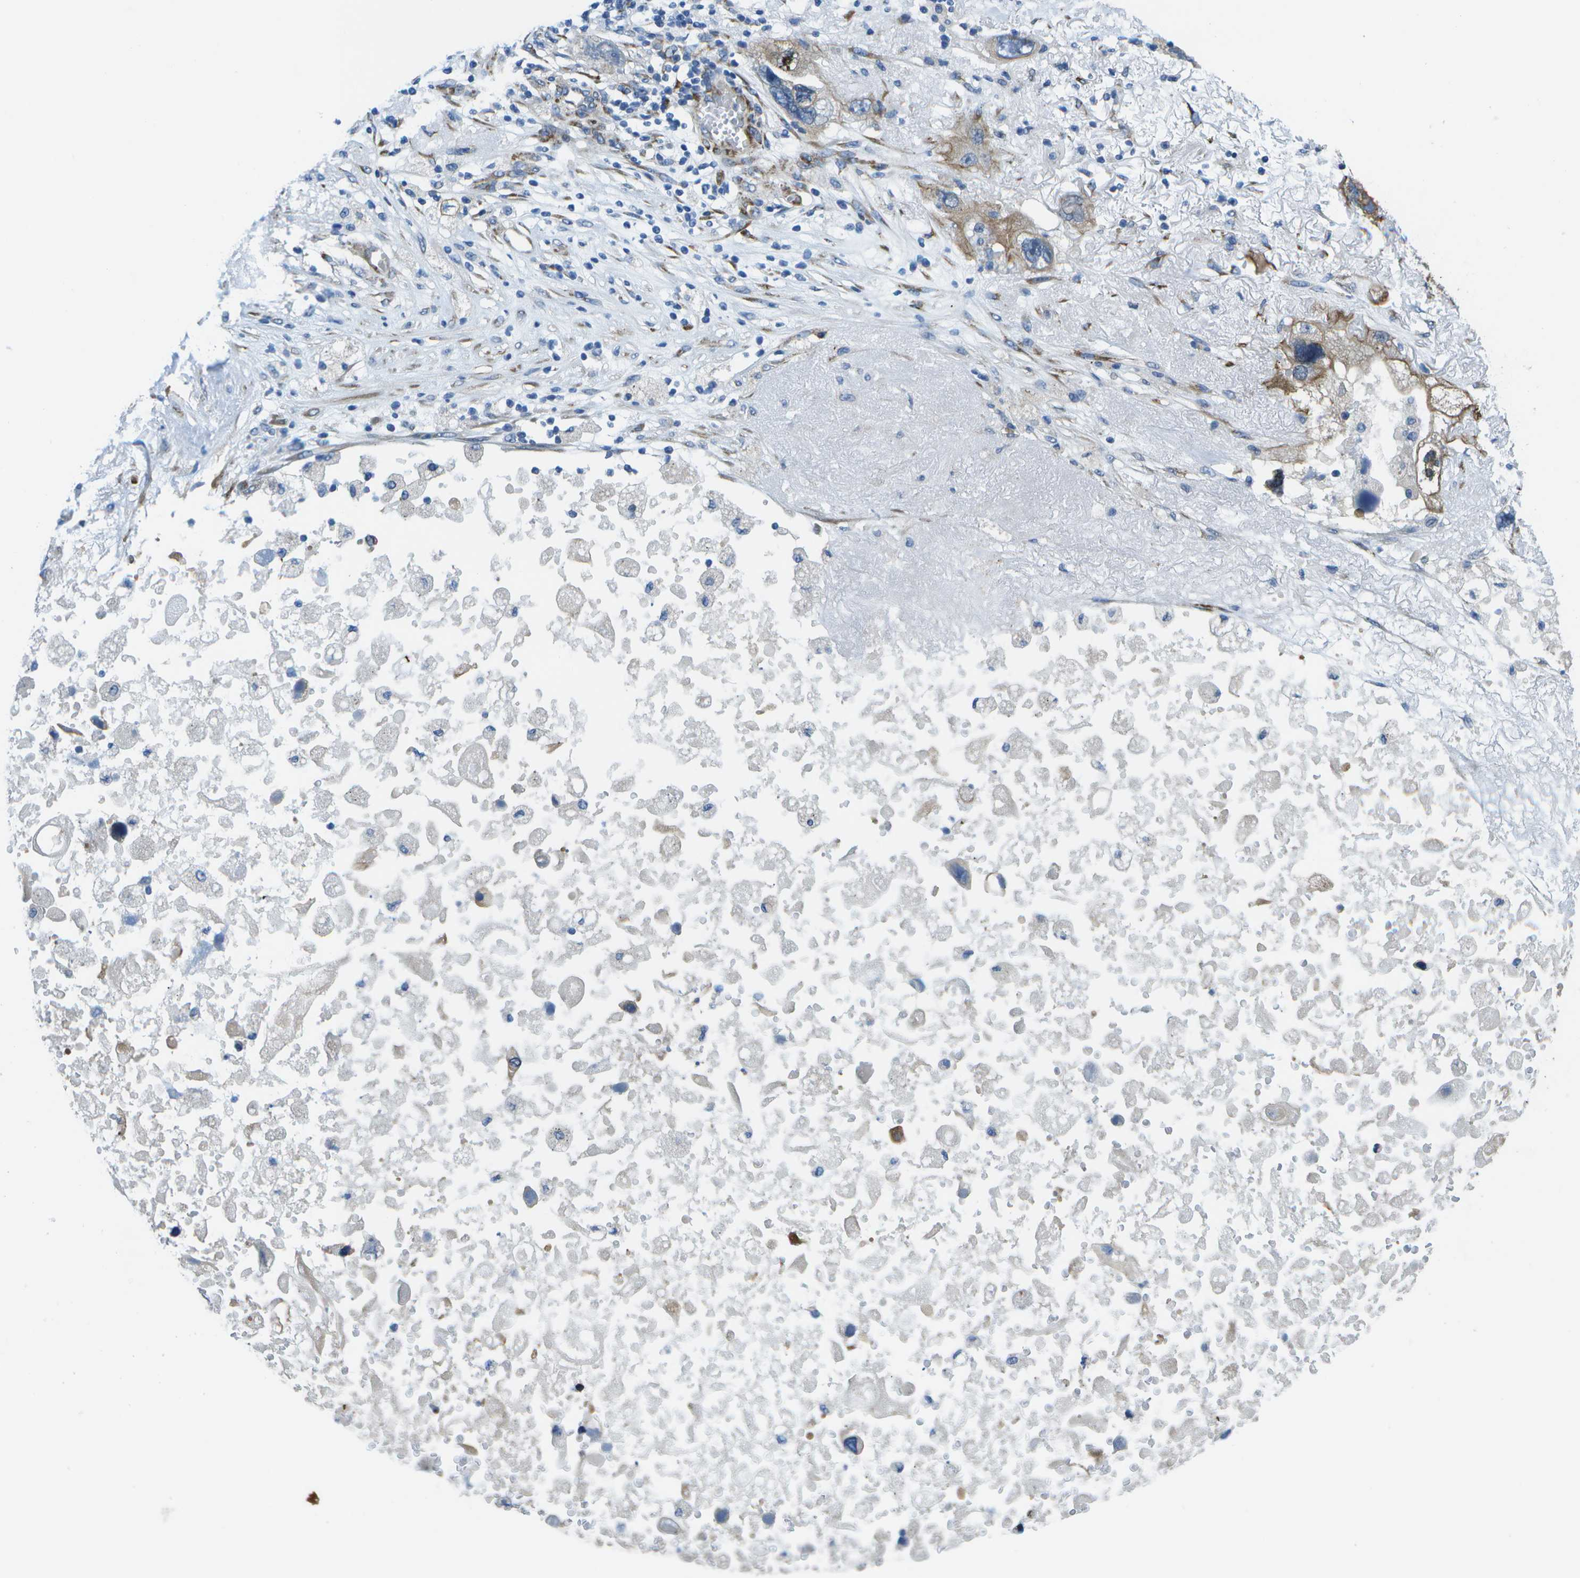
{"staining": {"intensity": "weak", "quantity": "<25%", "location": "cytoplasmic/membranous"}, "tissue": "lung cancer", "cell_type": "Tumor cells", "image_type": "cancer", "snomed": [{"axis": "morphology", "description": "Squamous cell carcinoma, NOS"}, {"axis": "topography", "description": "Lung"}], "caption": "DAB (3,3'-diaminobenzidine) immunohistochemical staining of human lung cancer reveals no significant expression in tumor cells.", "gene": "P3H1", "patient": {"sex": "female", "age": 73}}